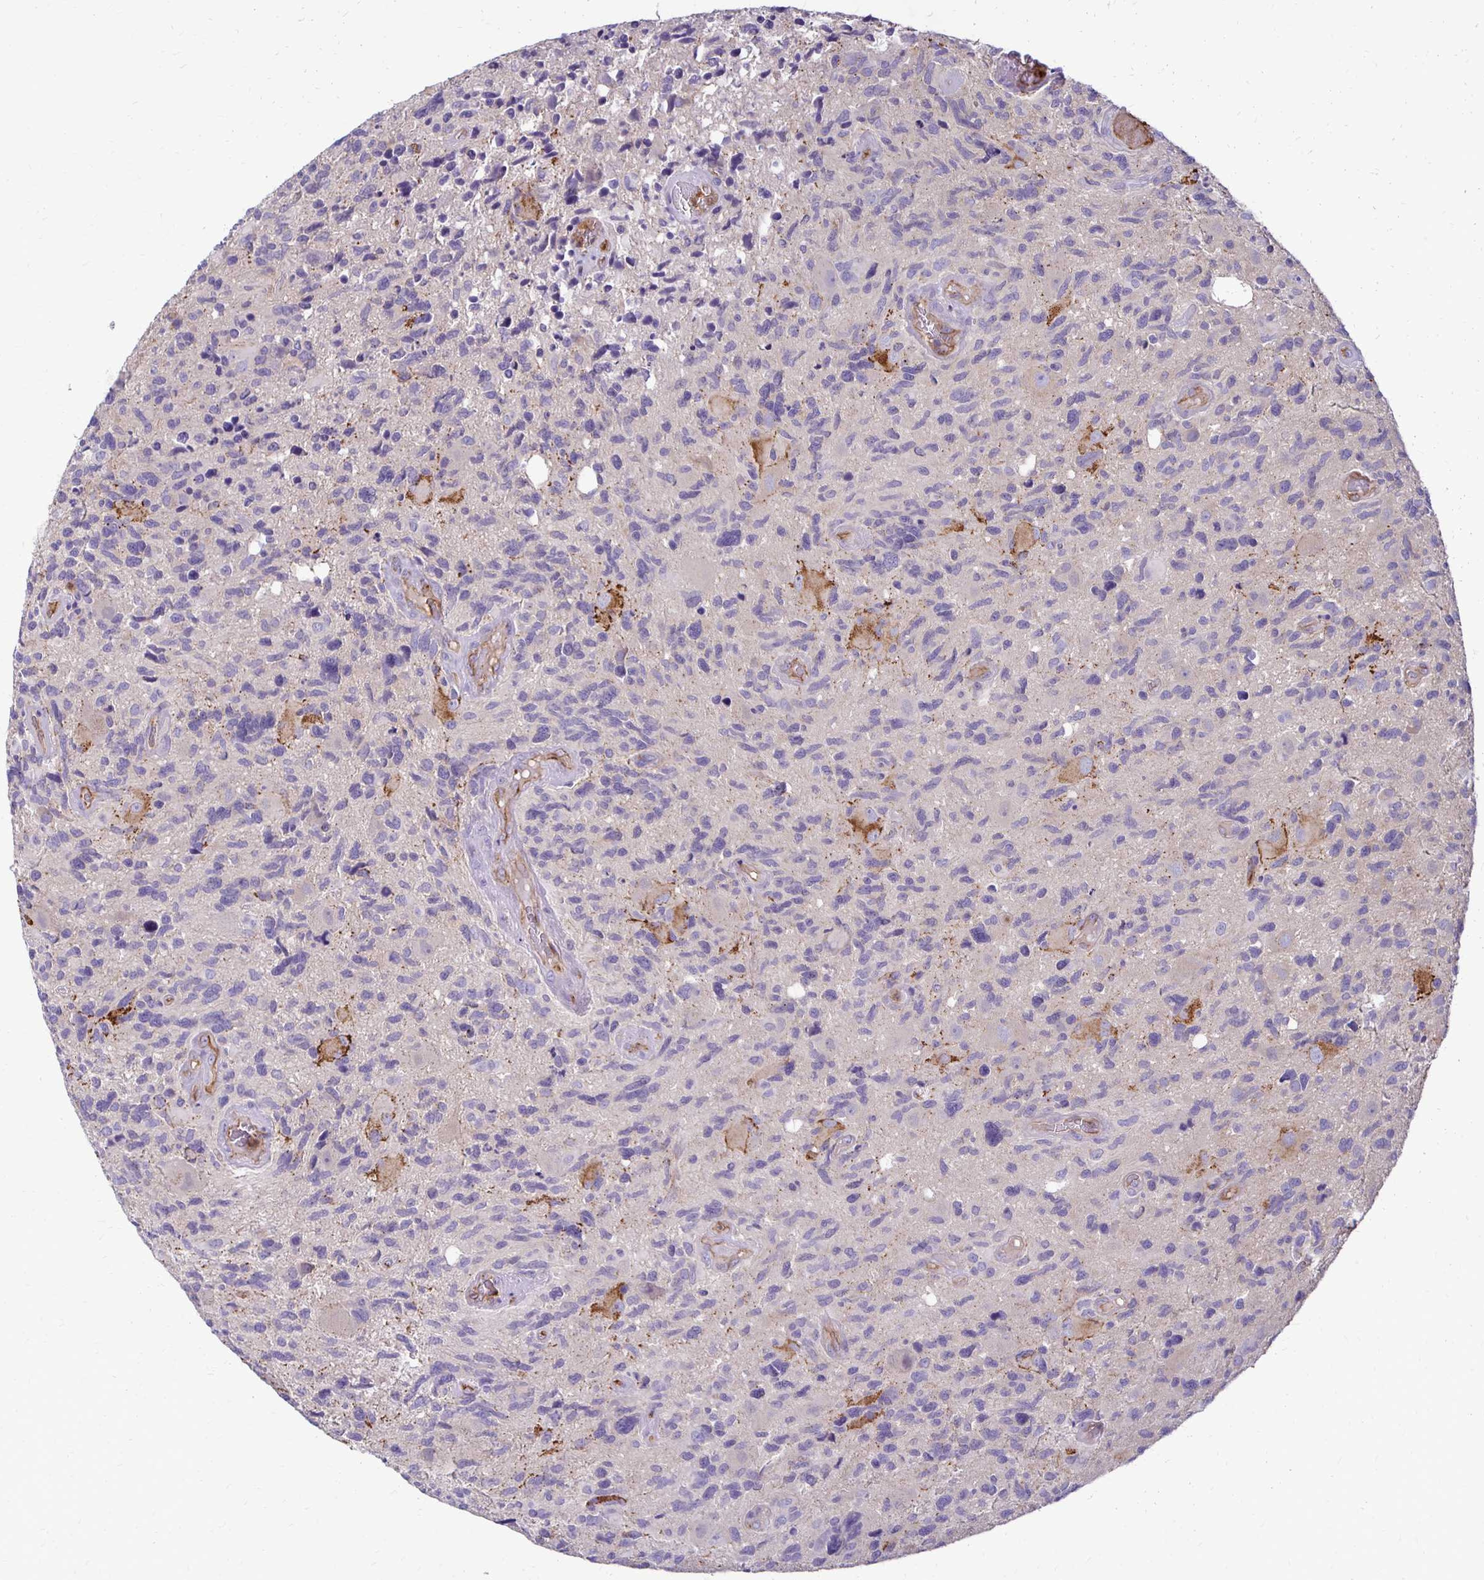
{"staining": {"intensity": "negative", "quantity": "none", "location": "none"}, "tissue": "glioma", "cell_type": "Tumor cells", "image_type": "cancer", "snomed": [{"axis": "morphology", "description": "Glioma, malignant, High grade"}, {"axis": "topography", "description": "Brain"}], "caption": "IHC micrograph of neoplastic tissue: glioma stained with DAB exhibits no significant protein positivity in tumor cells.", "gene": "TTYH1", "patient": {"sex": "male", "age": 49}}